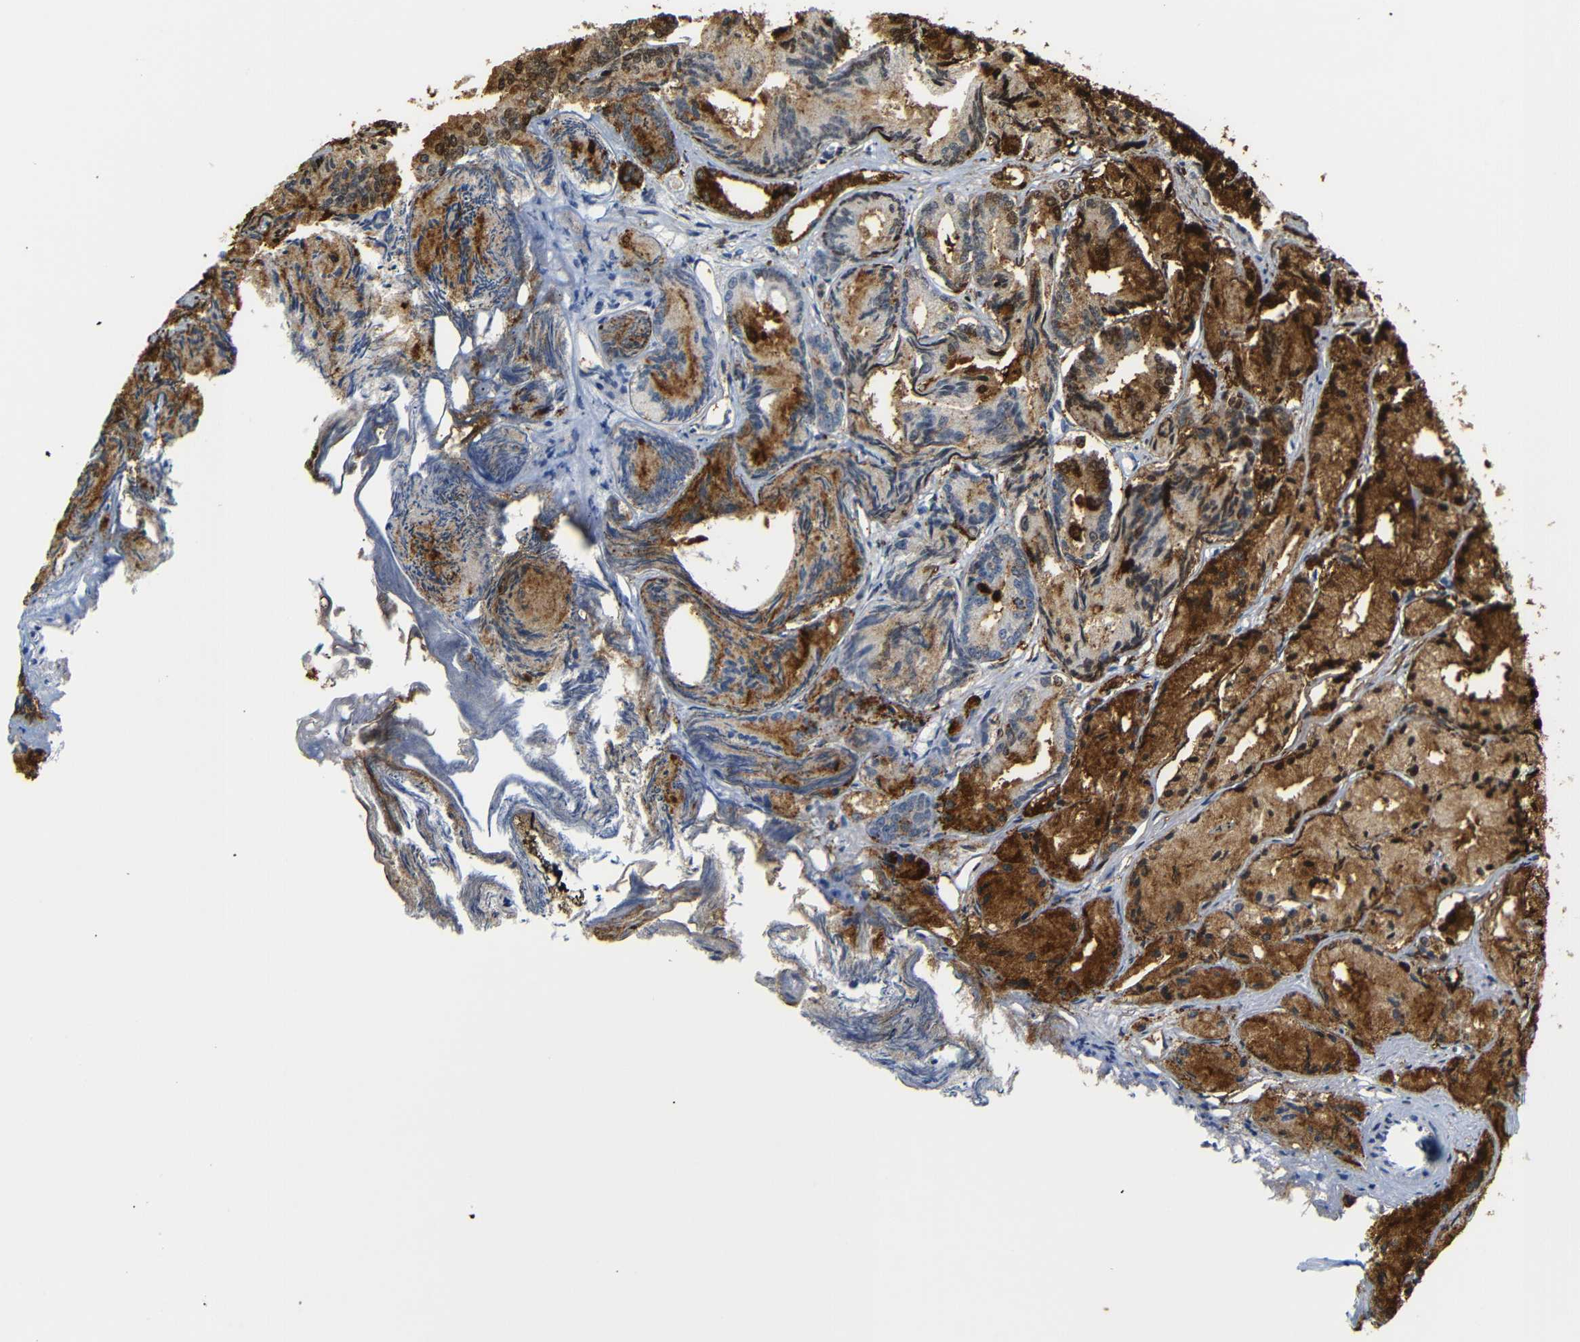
{"staining": {"intensity": "strong", "quantity": ">75%", "location": "cytoplasmic/membranous,nuclear"}, "tissue": "prostate cancer", "cell_type": "Tumor cells", "image_type": "cancer", "snomed": [{"axis": "morphology", "description": "Adenocarcinoma, Low grade"}, {"axis": "topography", "description": "Prostate"}], "caption": "This is a photomicrograph of immunohistochemistry staining of prostate cancer, which shows strong positivity in the cytoplasmic/membranous and nuclear of tumor cells.", "gene": "MT1A", "patient": {"sex": "male", "age": 72}}